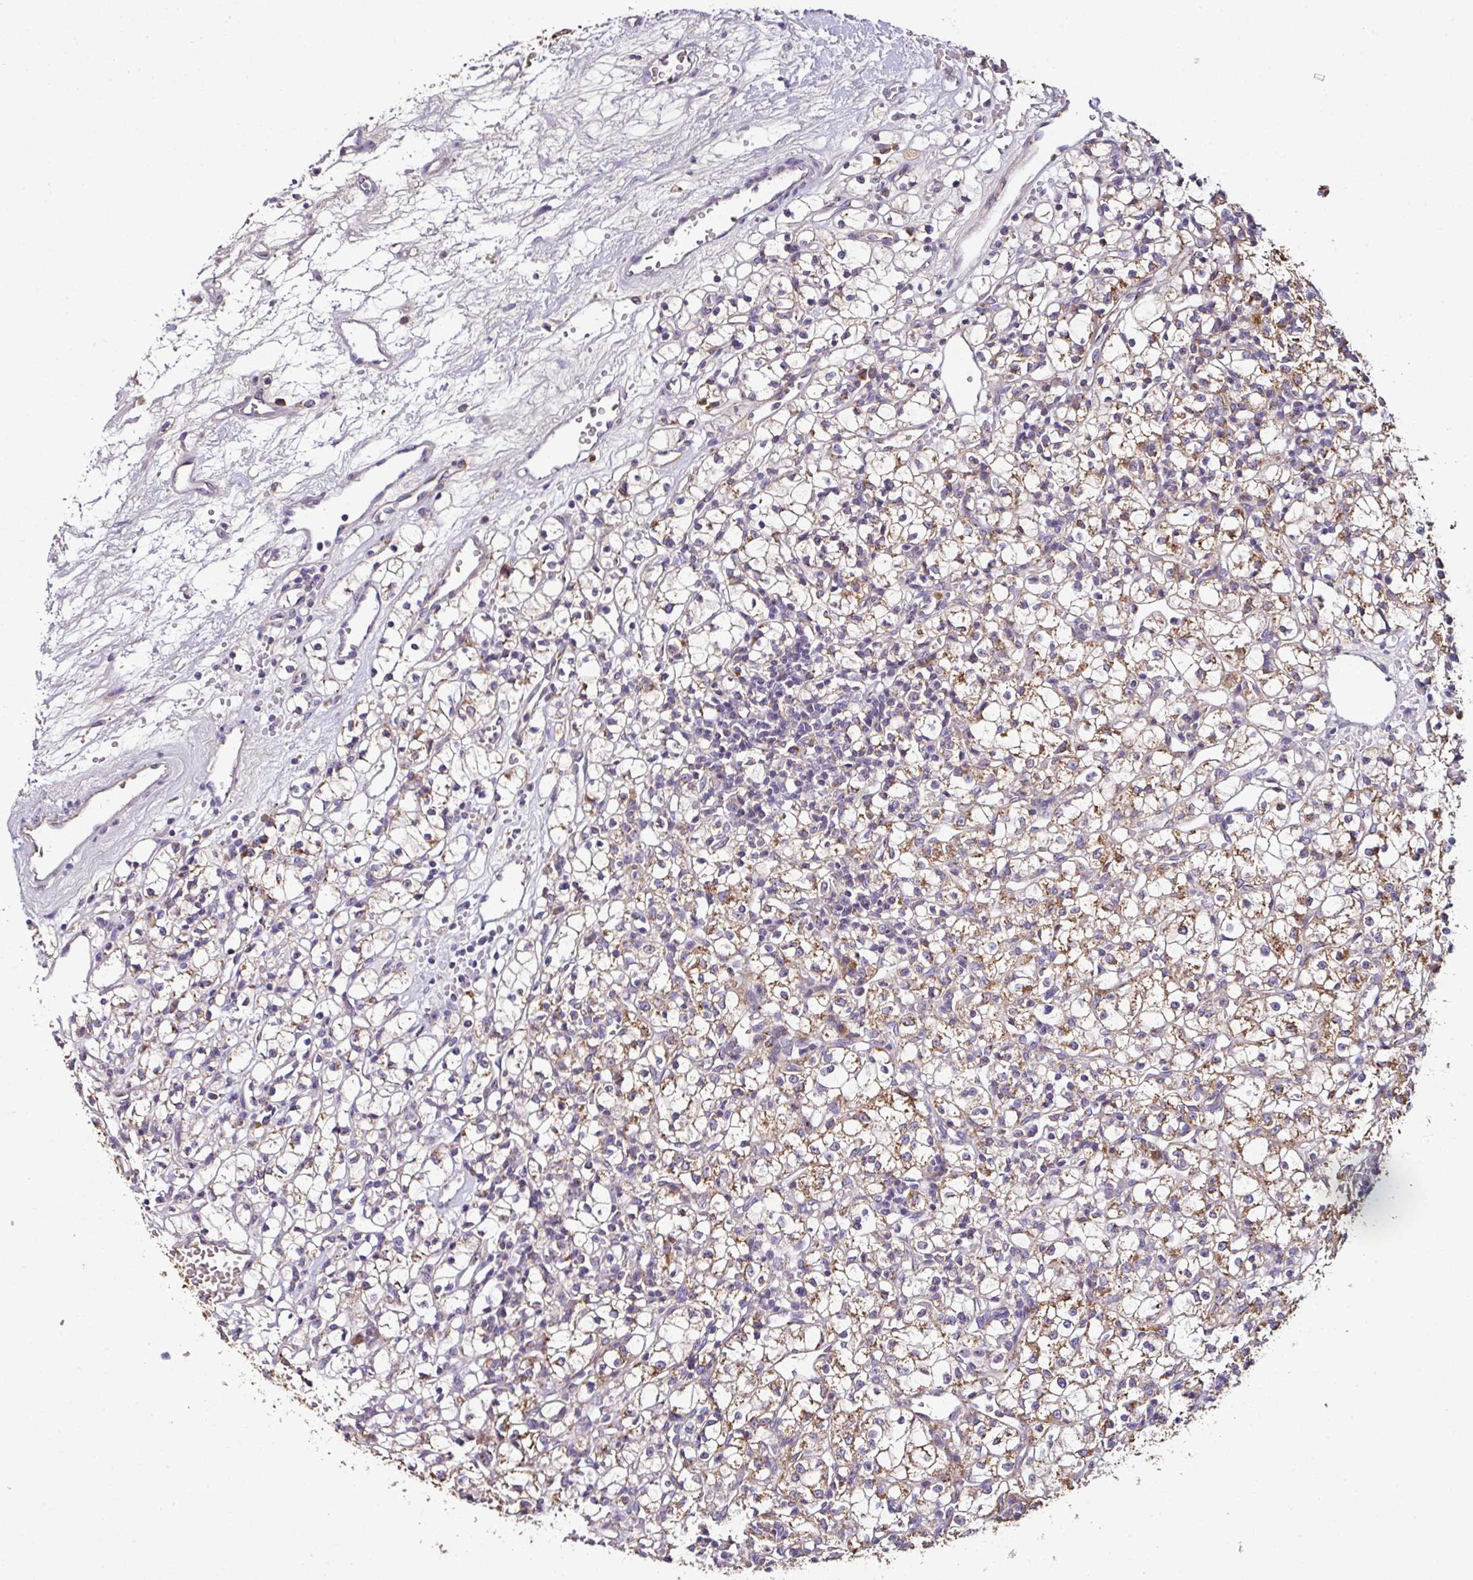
{"staining": {"intensity": "moderate", "quantity": "25%-75%", "location": "cytoplasmic/membranous"}, "tissue": "renal cancer", "cell_type": "Tumor cells", "image_type": "cancer", "snomed": [{"axis": "morphology", "description": "Adenocarcinoma, NOS"}, {"axis": "topography", "description": "Kidney"}], "caption": "This image shows IHC staining of renal adenocarcinoma, with medium moderate cytoplasmic/membranous positivity in approximately 25%-75% of tumor cells.", "gene": "CPD", "patient": {"sex": "female", "age": 59}}